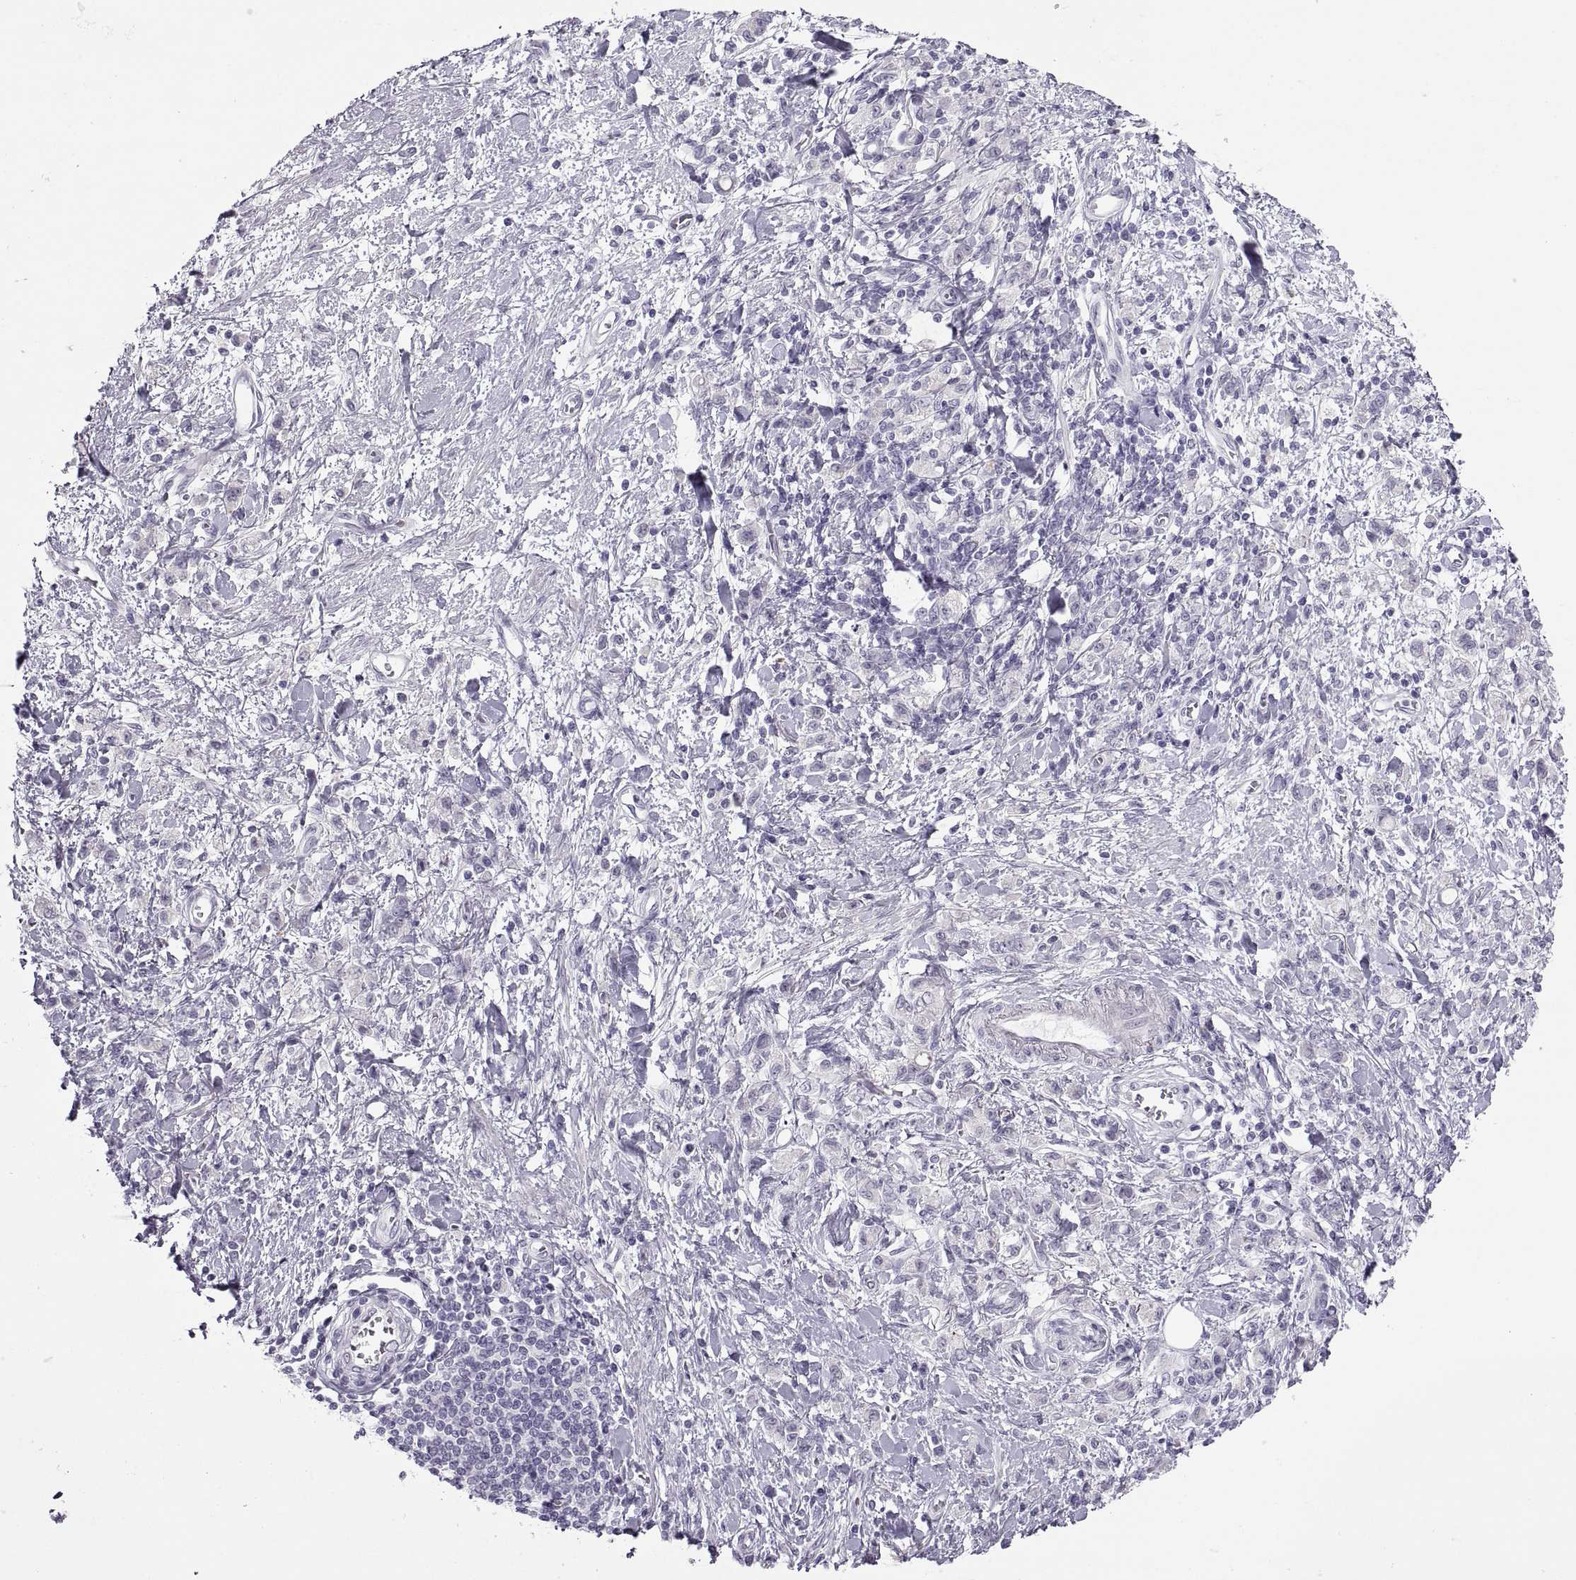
{"staining": {"intensity": "negative", "quantity": "none", "location": "none"}, "tissue": "stomach cancer", "cell_type": "Tumor cells", "image_type": "cancer", "snomed": [{"axis": "morphology", "description": "Adenocarcinoma, NOS"}, {"axis": "topography", "description": "Stomach"}], "caption": "The micrograph shows no staining of tumor cells in adenocarcinoma (stomach).", "gene": "C3orf22", "patient": {"sex": "male", "age": 77}}